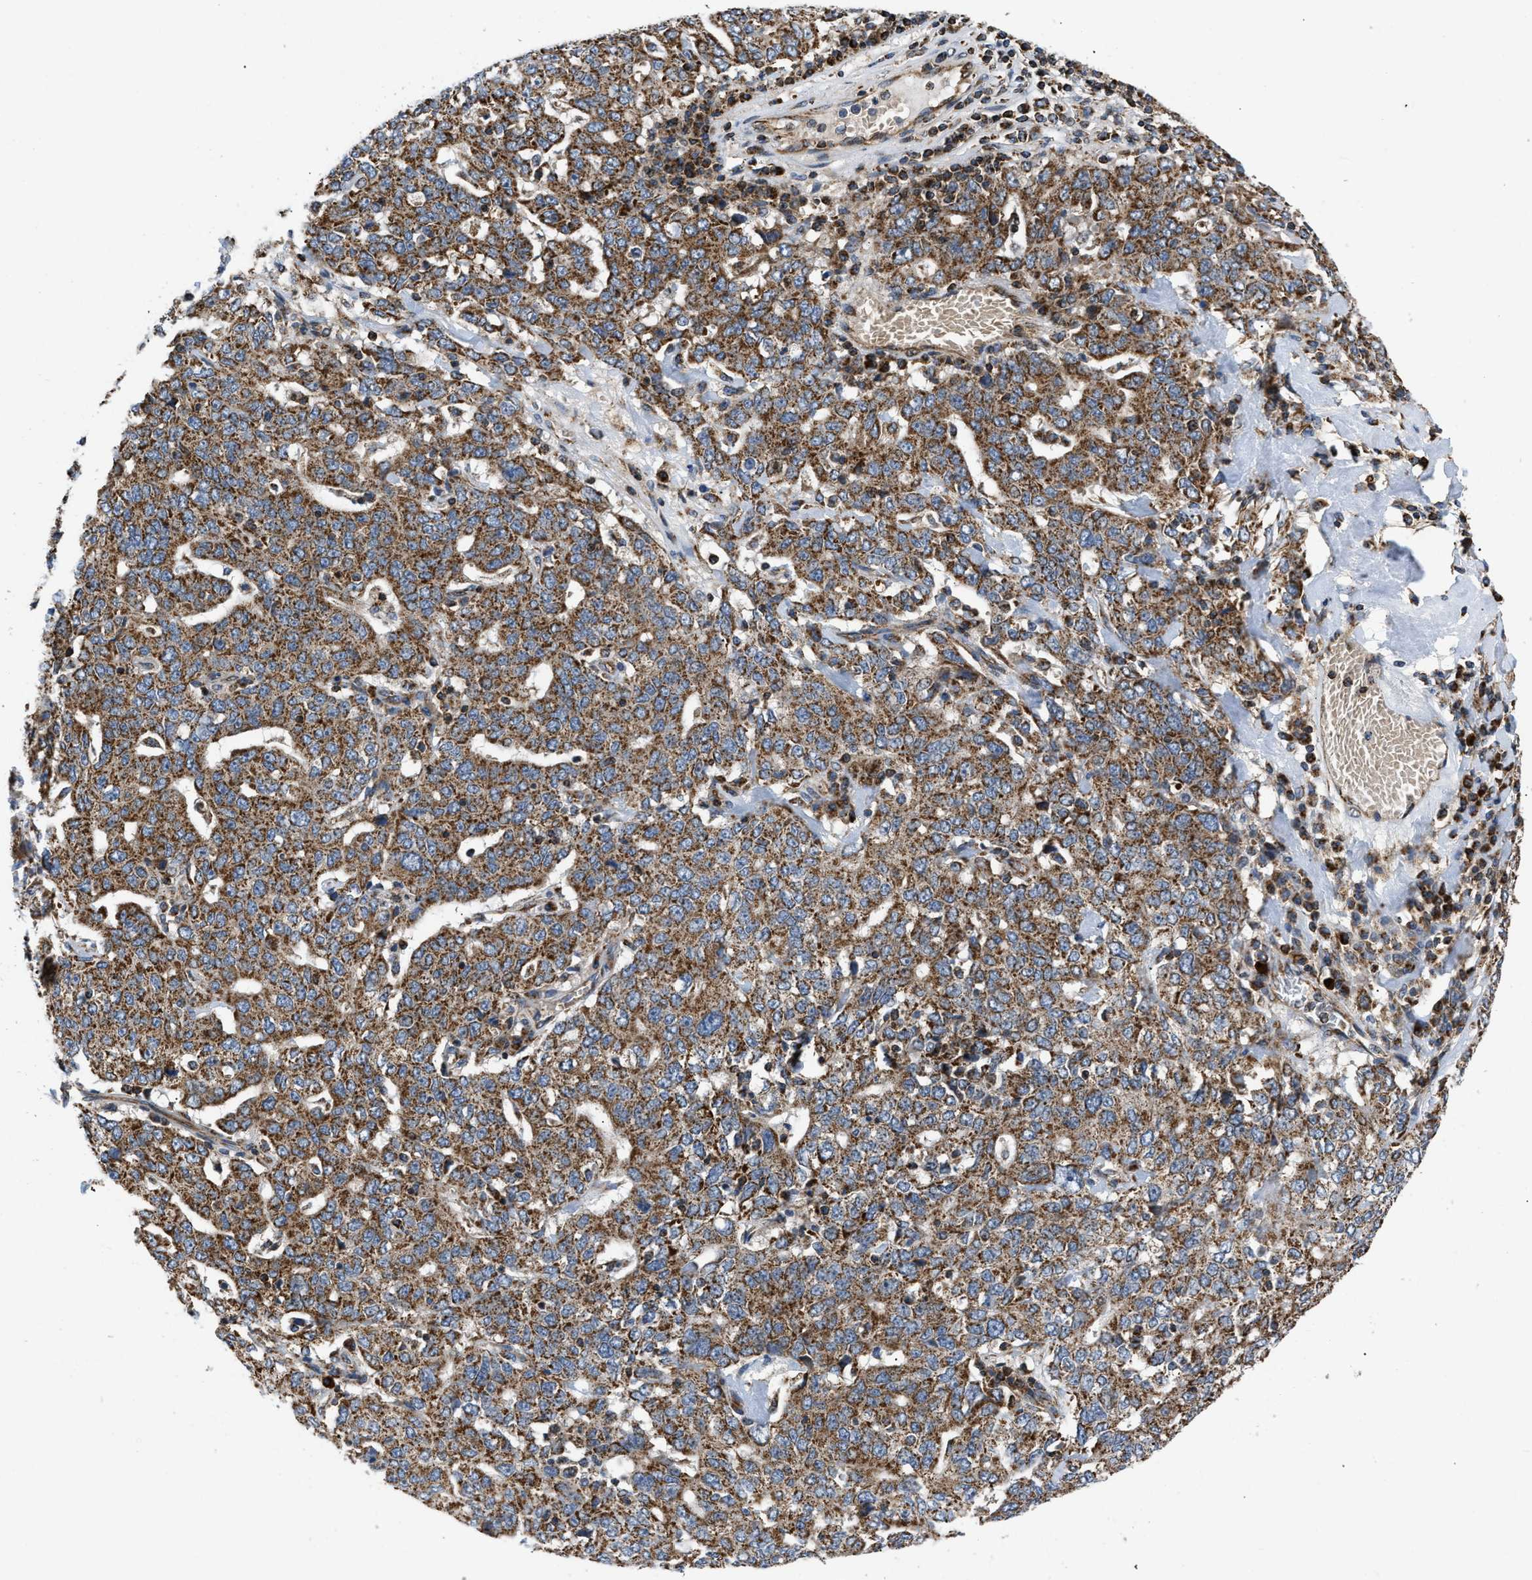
{"staining": {"intensity": "moderate", "quantity": ">75%", "location": "cytoplasmic/membranous"}, "tissue": "ovarian cancer", "cell_type": "Tumor cells", "image_type": "cancer", "snomed": [{"axis": "morphology", "description": "Carcinoma, endometroid"}, {"axis": "topography", "description": "Ovary"}], "caption": "High-magnification brightfield microscopy of endometroid carcinoma (ovarian) stained with DAB (brown) and counterstained with hematoxylin (blue). tumor cells exhibit moderate cytoplasmic/membranous positivity is seen in about>75% of cells.", "gene": "OPTN", "patient": {"sex": "female", "age": 62}}